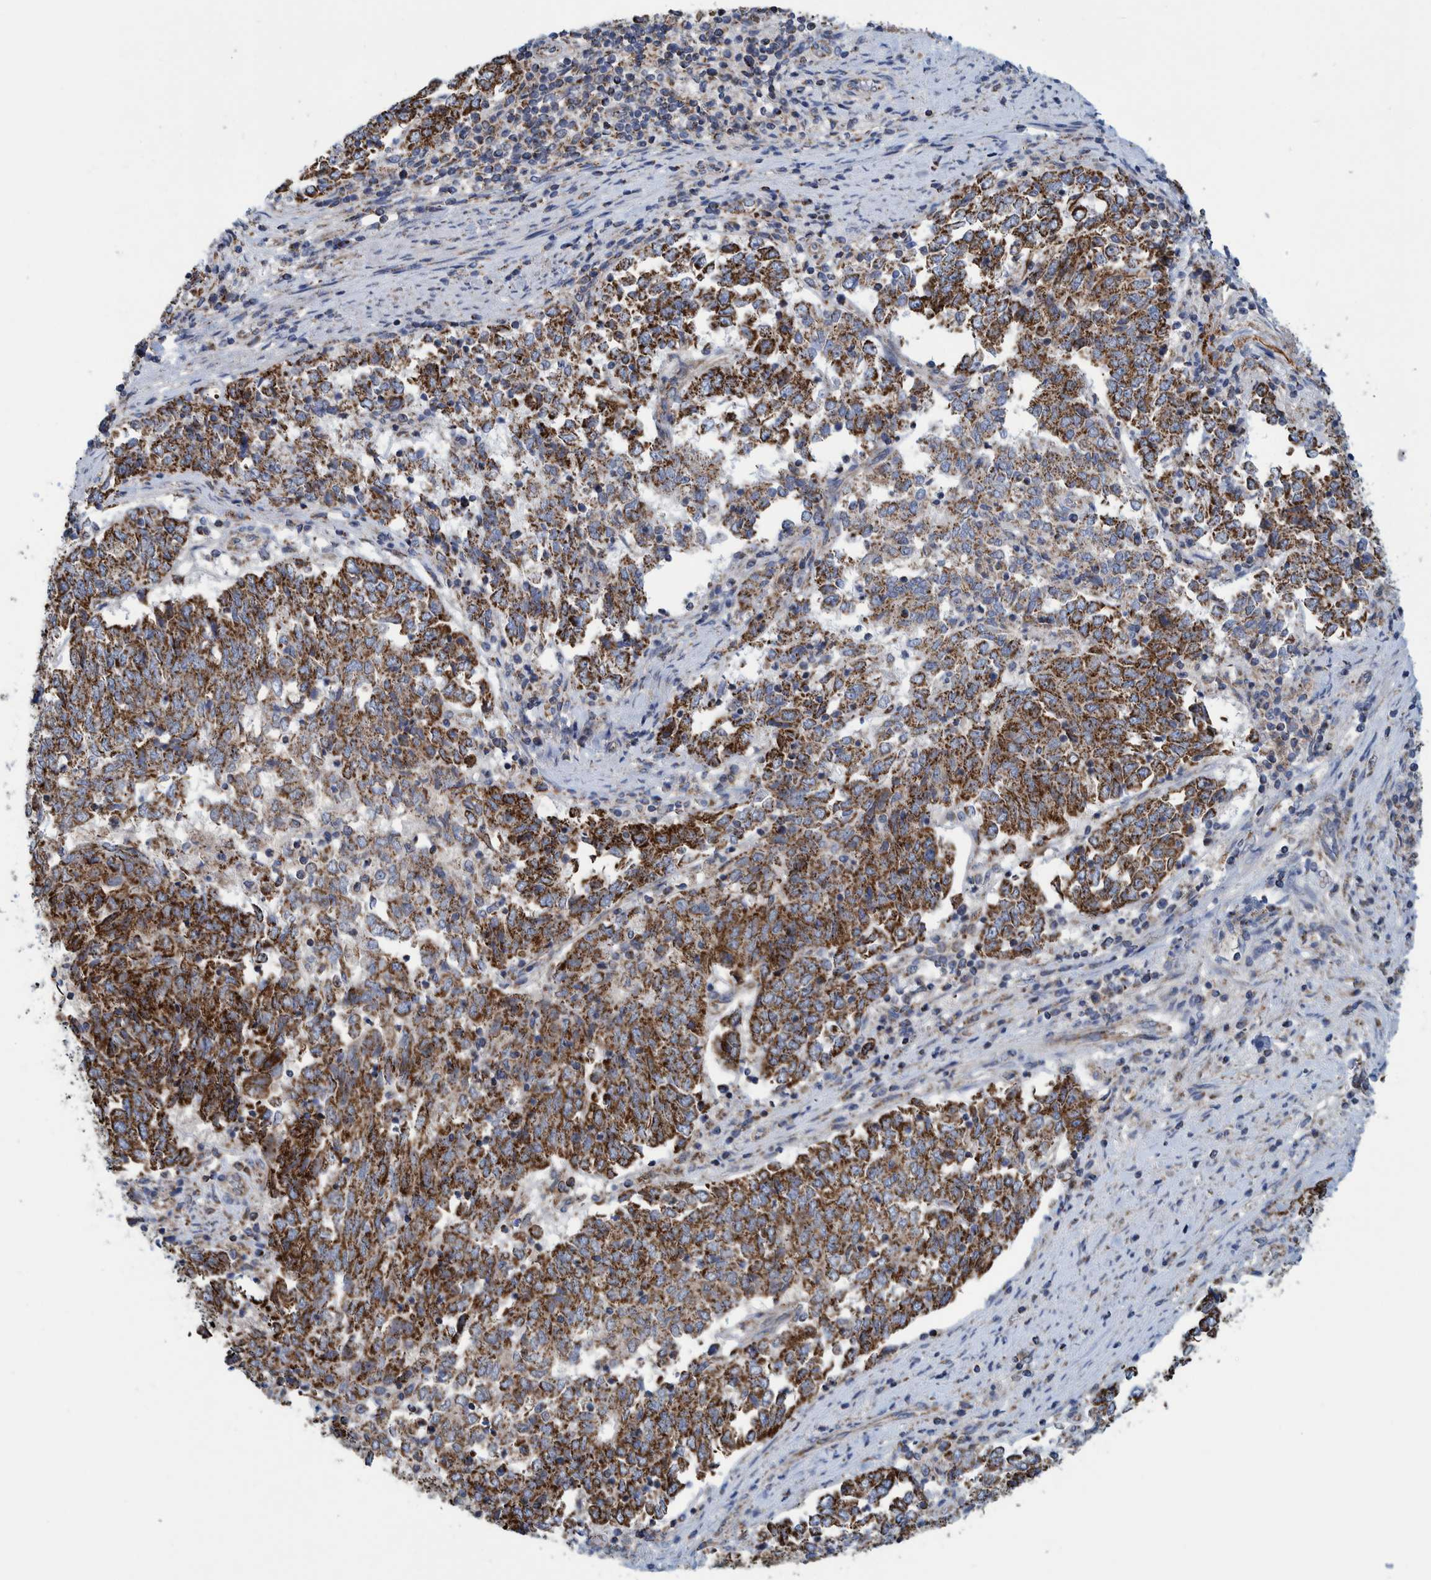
{"staining": {"intensity": "strong", "quantity": "25%-75%", "location": "cytoplasmic/membranous"}, "tissue": "endometrial cancer", "cell_type": "Tumor cells", "image_type": "cancer", "snomed": [{"axis": "morphology", "description": "Adenocarcinoma, NOS"}, {"axis": "topography", "description": "Endometrium"}], "caption": "High-power microscopy captured an immunohistochemistry (IHC) histopathology image of endometrial cancer (adenocarcinoma), revealing strong cytoplasmic/membranous positivity in about 25%-75% of tumor cells. The staining was performed using DAB to visualize the protein expression in brown, while the nuclei were stained in blue with hematoxylin (Magnification: 20x).", "gene": "MRPS7", "patient": {"sex": "female", "age": 80}}